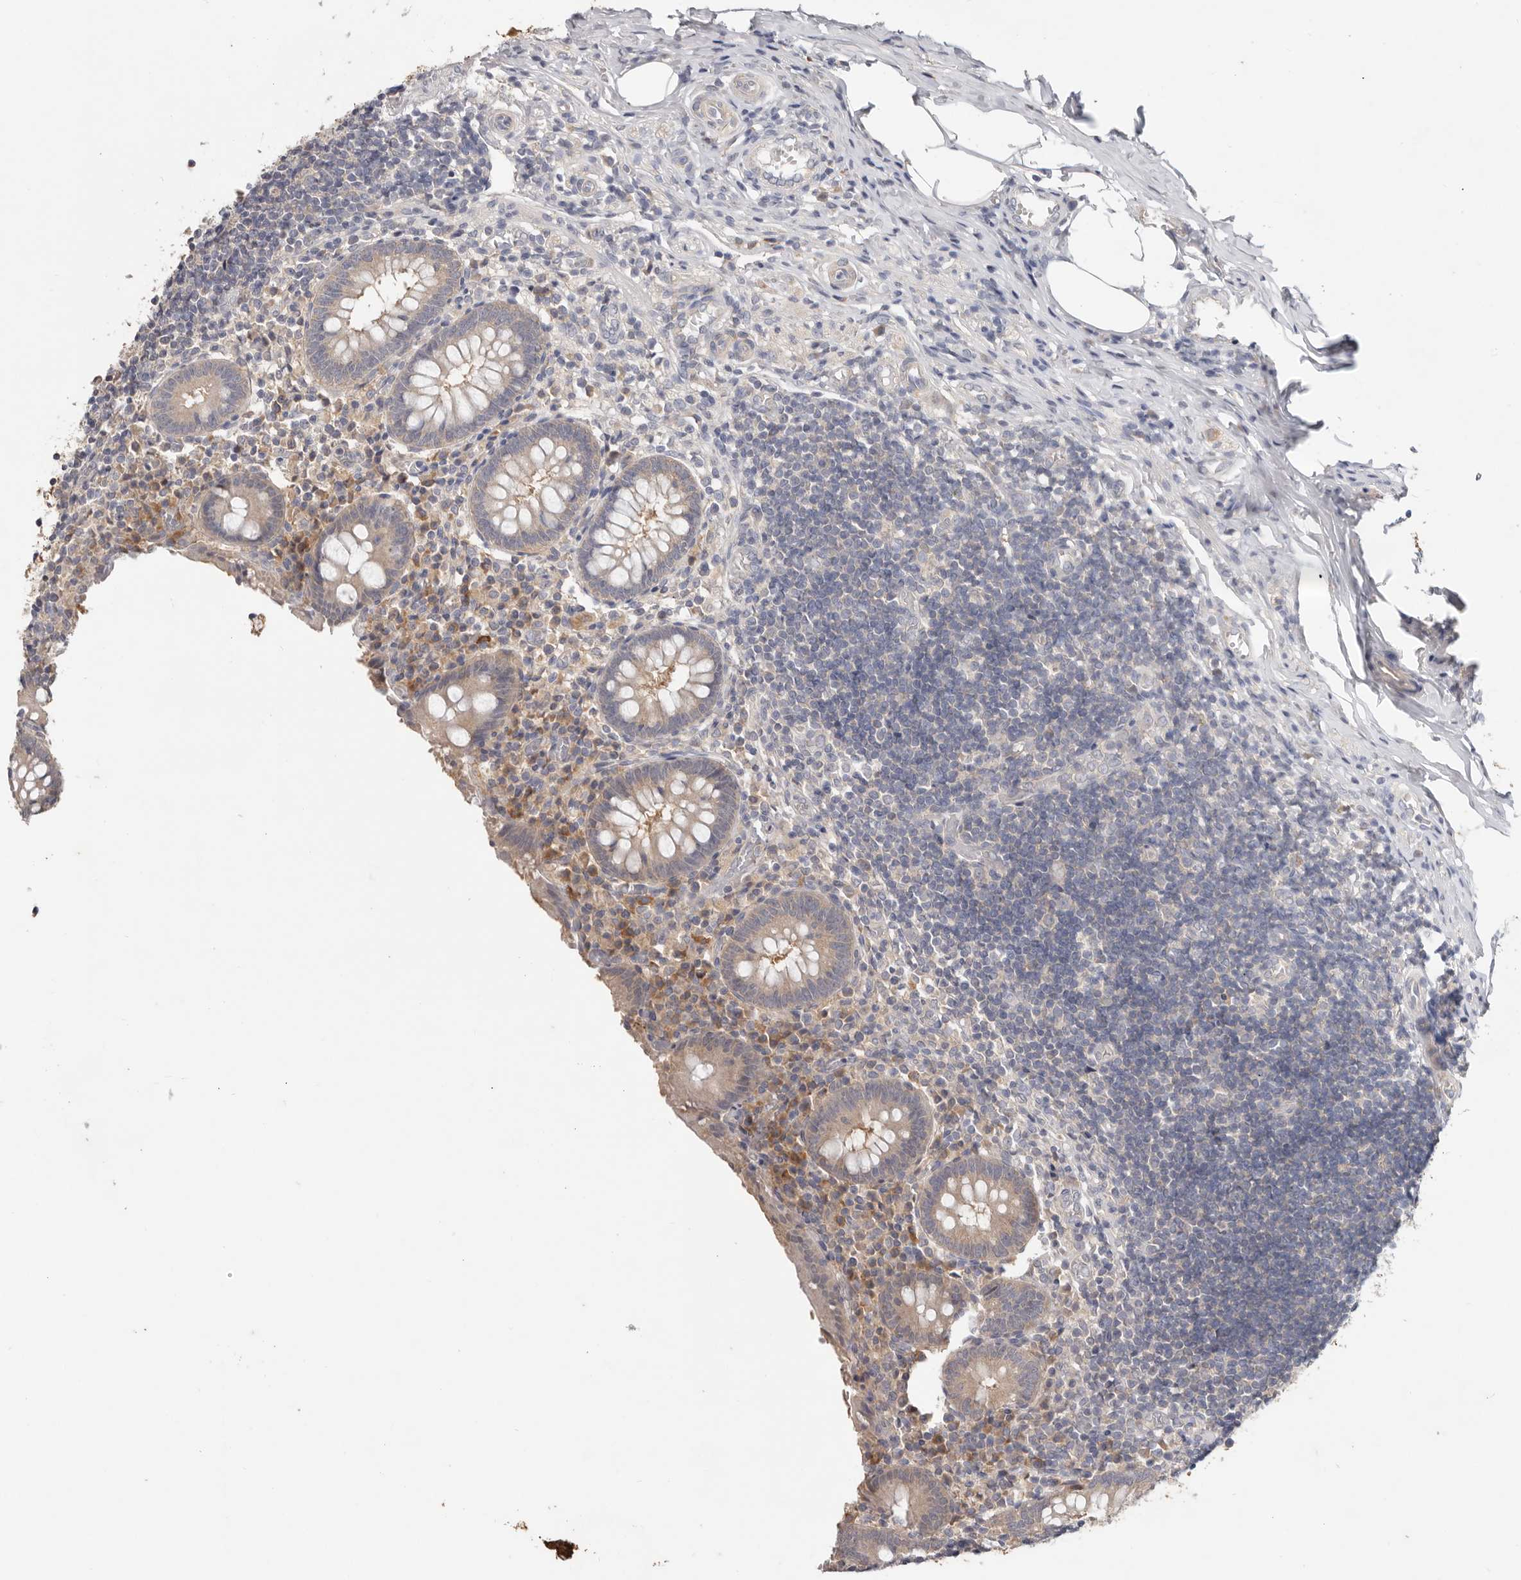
{"staining": {"intensity": "weak", "quantity": "25%-75%", "location": "cytoplasmic/membranous"}, "tissue": "appendix", "cell_type": "Glandular cells", "image_type": "normal", "snomed": [{"axis": "morphology", "description": "Normal tissue, NOS"}, {"axis": "topography", "description": "Appendix"}], "caption": "The immunohistochemical stain highlights weak cytoplasmic/membranous expression in glandular cells of benign appendix.", "gene": "WDR77", "patient": {"sex": "female", "age": 17}}